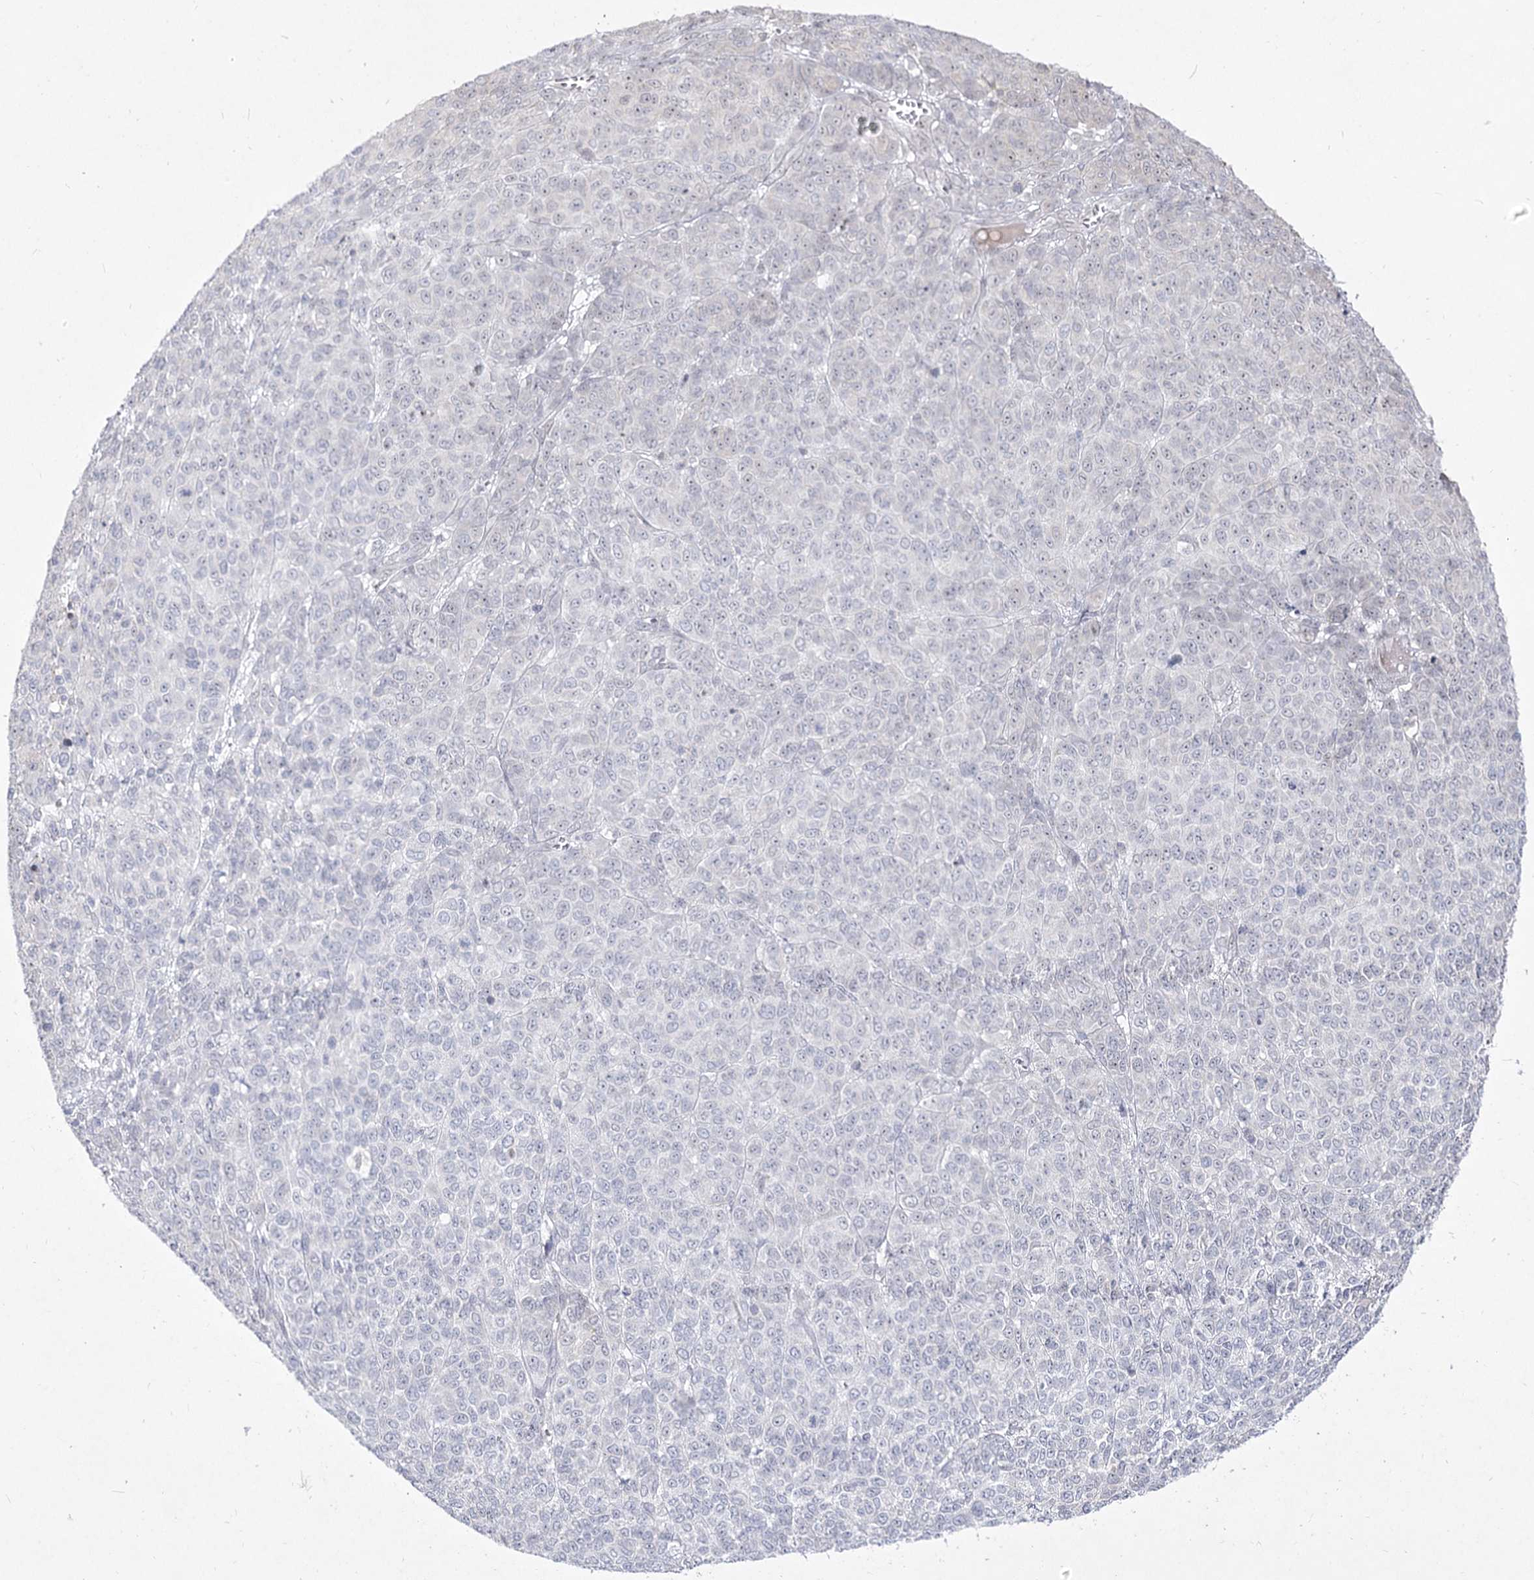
{"staining": {"intensity": "negative", "quantity": "none", "location": "none"}, "tissue": "melanoma", "cell_type": "Tumor cells", "image_type": "cancer", "snomed": [{"axis": "morphology", "description": "Malignant melanoma, NOS"}, {"axis": "topography", "description": "Skin"}], "caption": "Immunohistochemistry of human malignant melanoma shows no positivity in tumor cells. The staining was performed using DAB to visualize the protein expression in brown, while the nuclei were stained in blue with hematoxylin (Magnification: 20x).", "gene": "DDX50", "patient": {"sex": "male", "age": 49}}